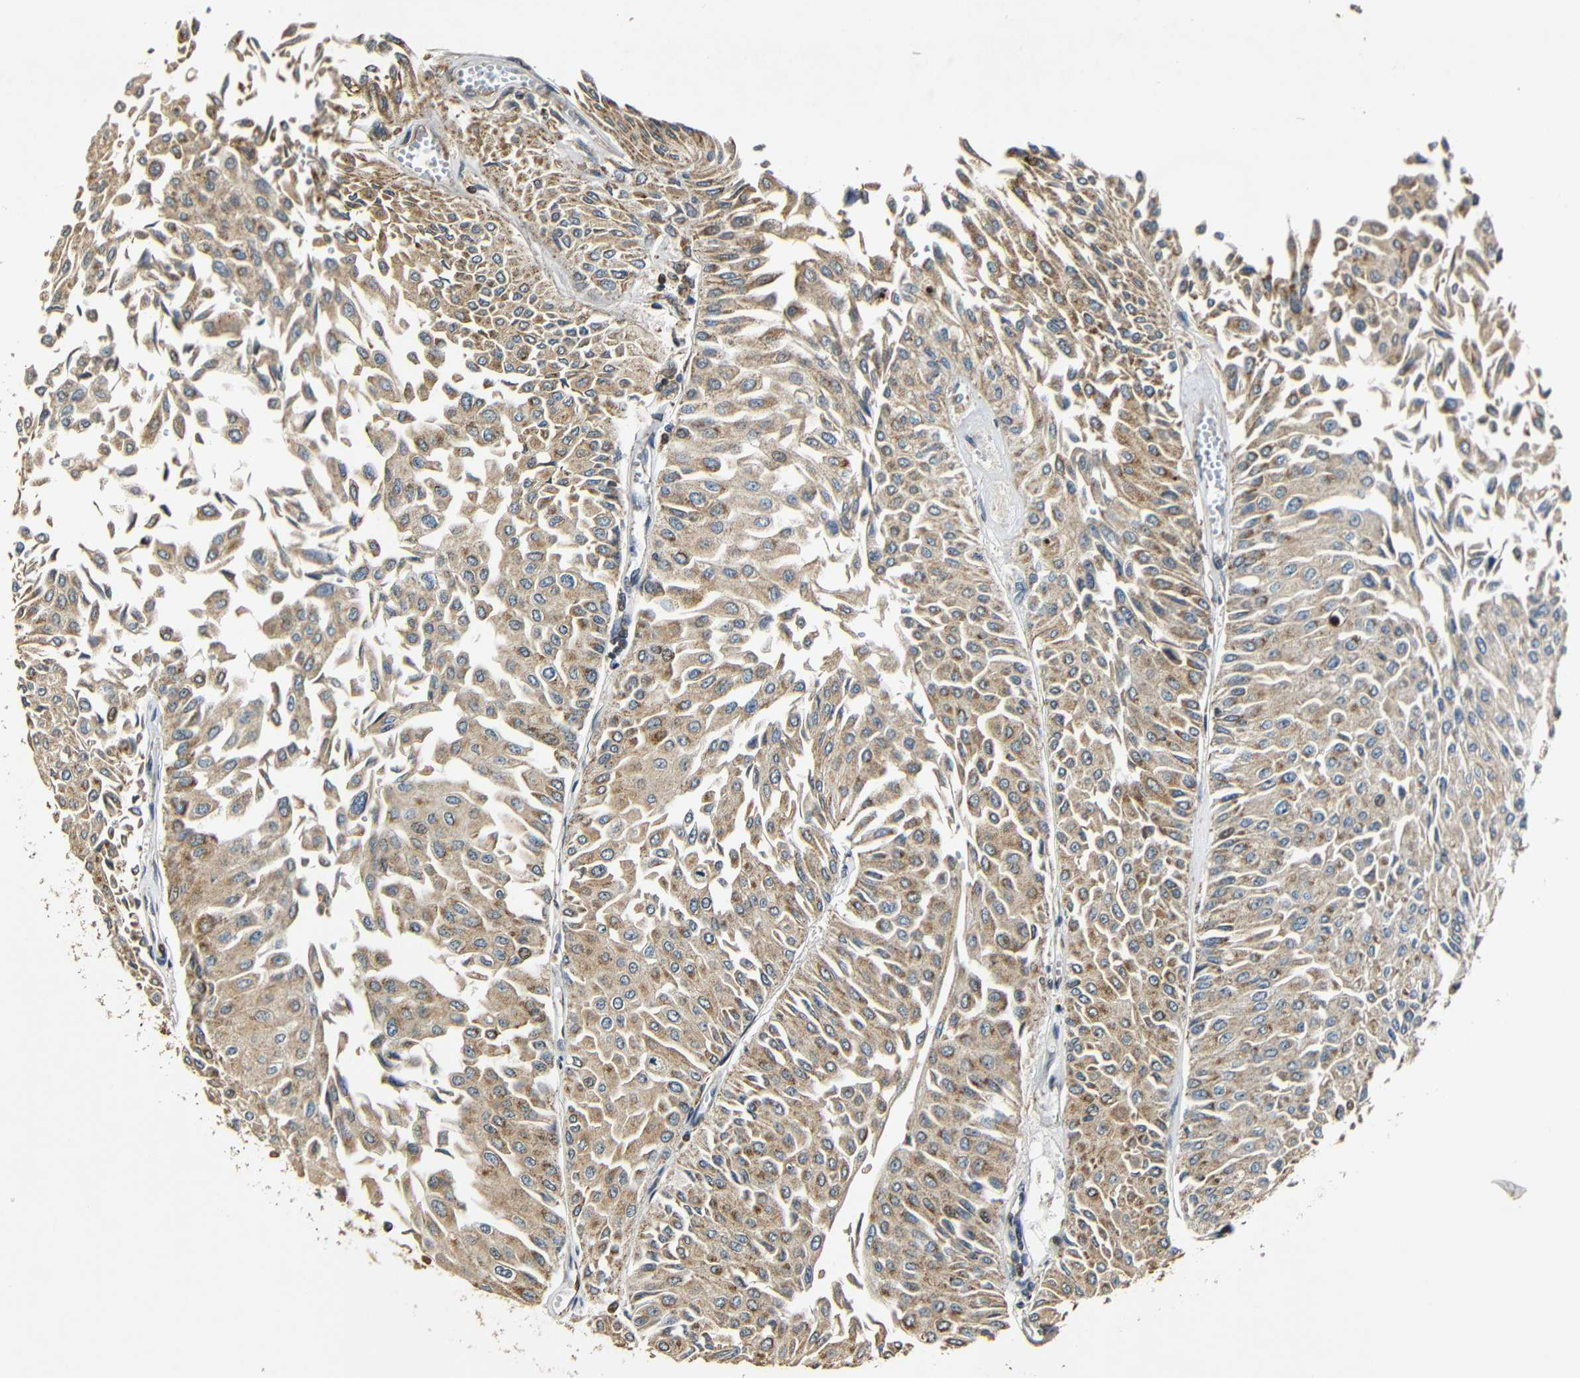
{"staining": {"intensity": "moderate", "quantity": ">75%", "location": "cytoplasmic/membranous"}, "tissue": "urothelial cancer", "cell_type": "Tumor cells", "image_type": "cancer", "snomed": [{"axis": "morphology", "description": "Urothelial carcinoma, Low grade"}, {"axis": "topography", "description": "Urinary bladder"}], "caption": "Approximately >75% of tumor cells in human urothelial cancer display moderate cytoplasmic/membranous protein expression as visualized by brown immunohistochemical staining.", "gene": "KAZALD1", "patient": {"sex": "male", "age": 67}}